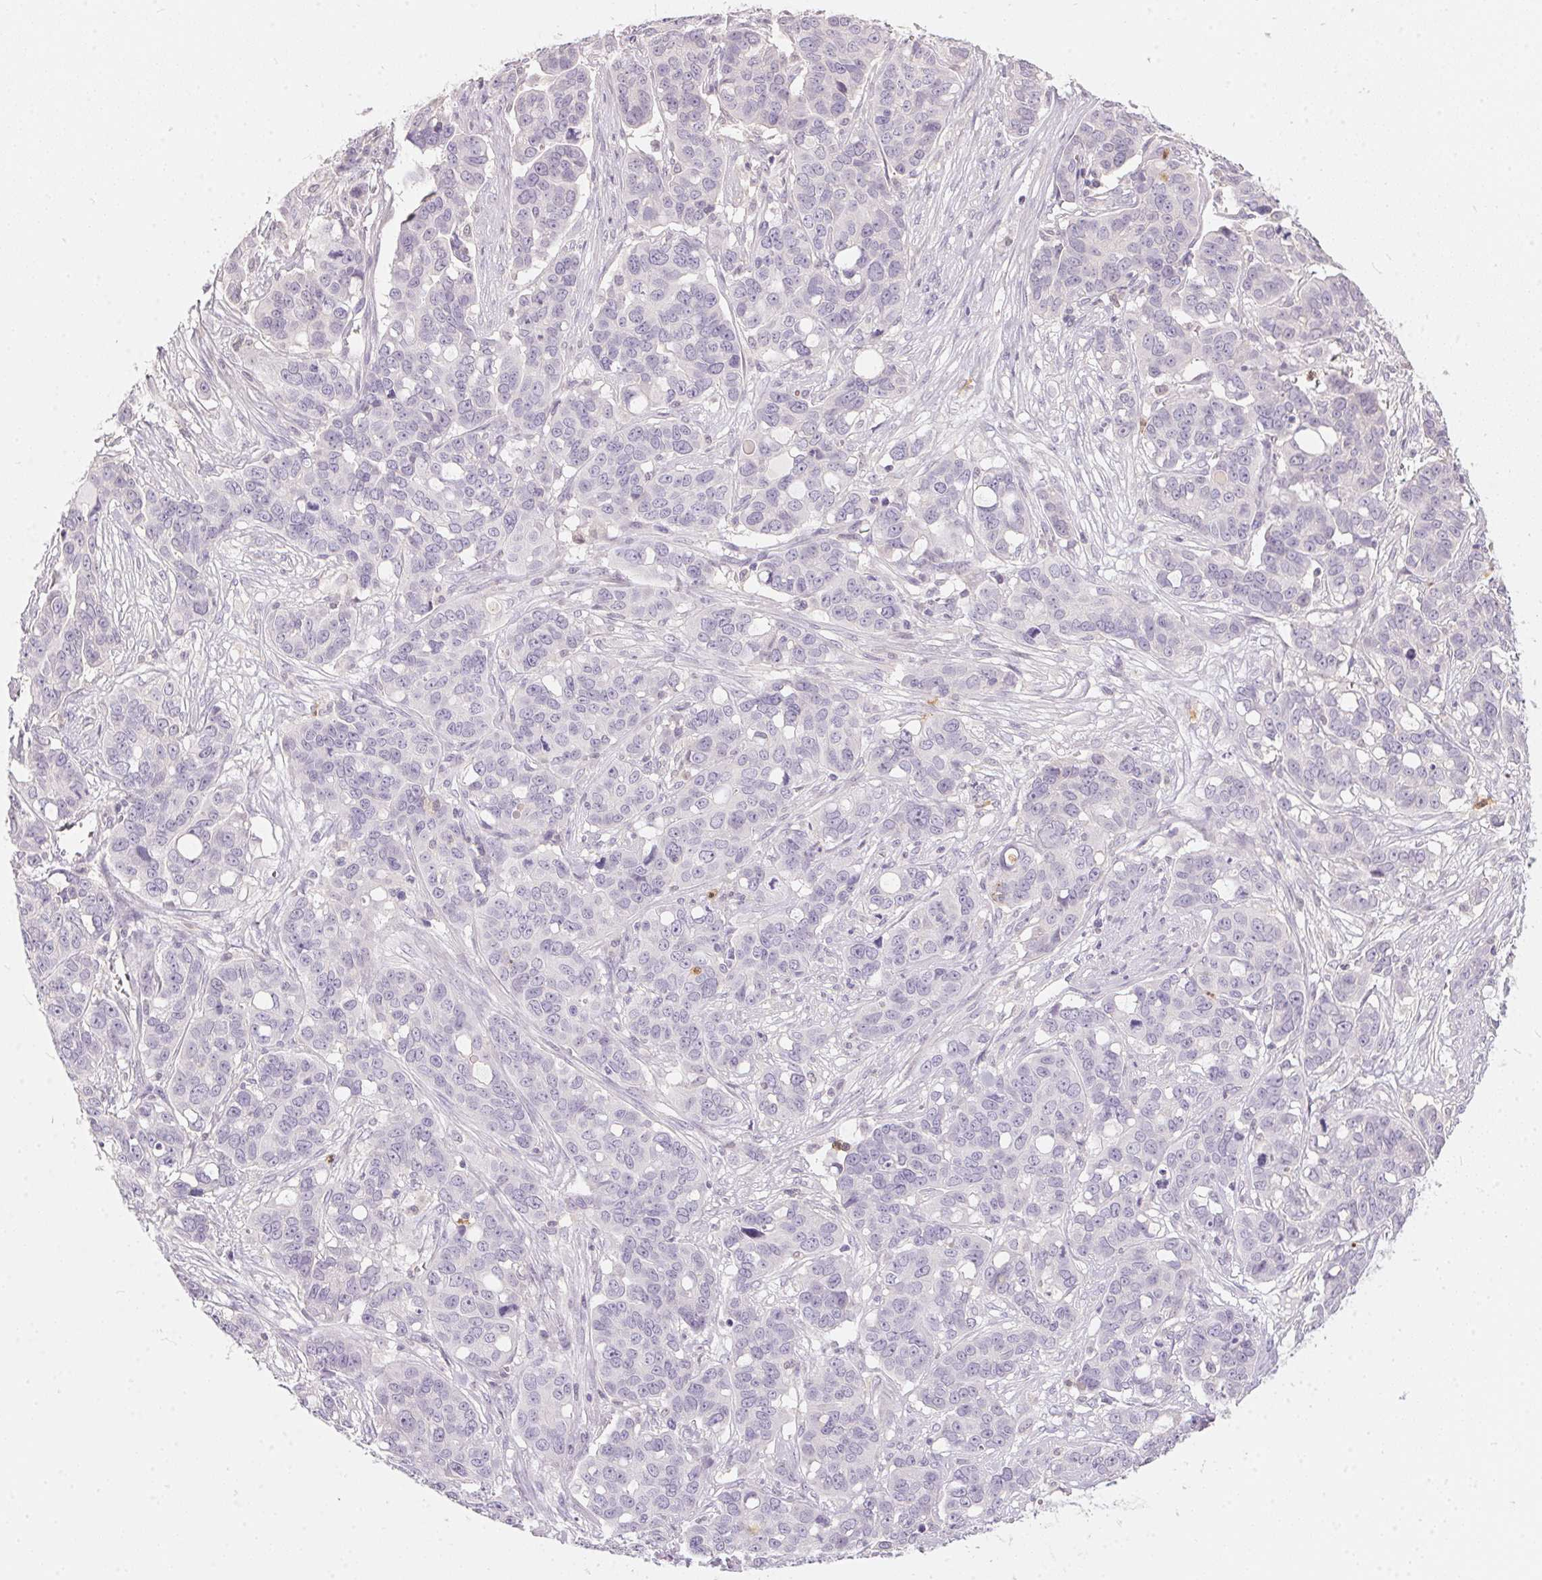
{"staining": {"intensity": "negative", "quantity": "none", "location": "none"}, "tissue": "ovarian cancer", "cell_type": "Tumor cells", "image_type": "cancer", "snomed": [{"axis": "morphology", "description": "Carcinoma, endometroid"}, {"axis": "topography", "description": "Ovary"}], "caption": "Immunohistochemistry (IHC) photomicrograph of ovarian cancer stained for a protein (brown), which reveals no expression in tumor cells. The staining was performed using DAB to visualize the protein expression in brown, while the nuclei were stained in blue with hematoxylin (Magnification: 20x).", "gene": "SERPINB1", "patient": {"sex": "female", "age": 78}}